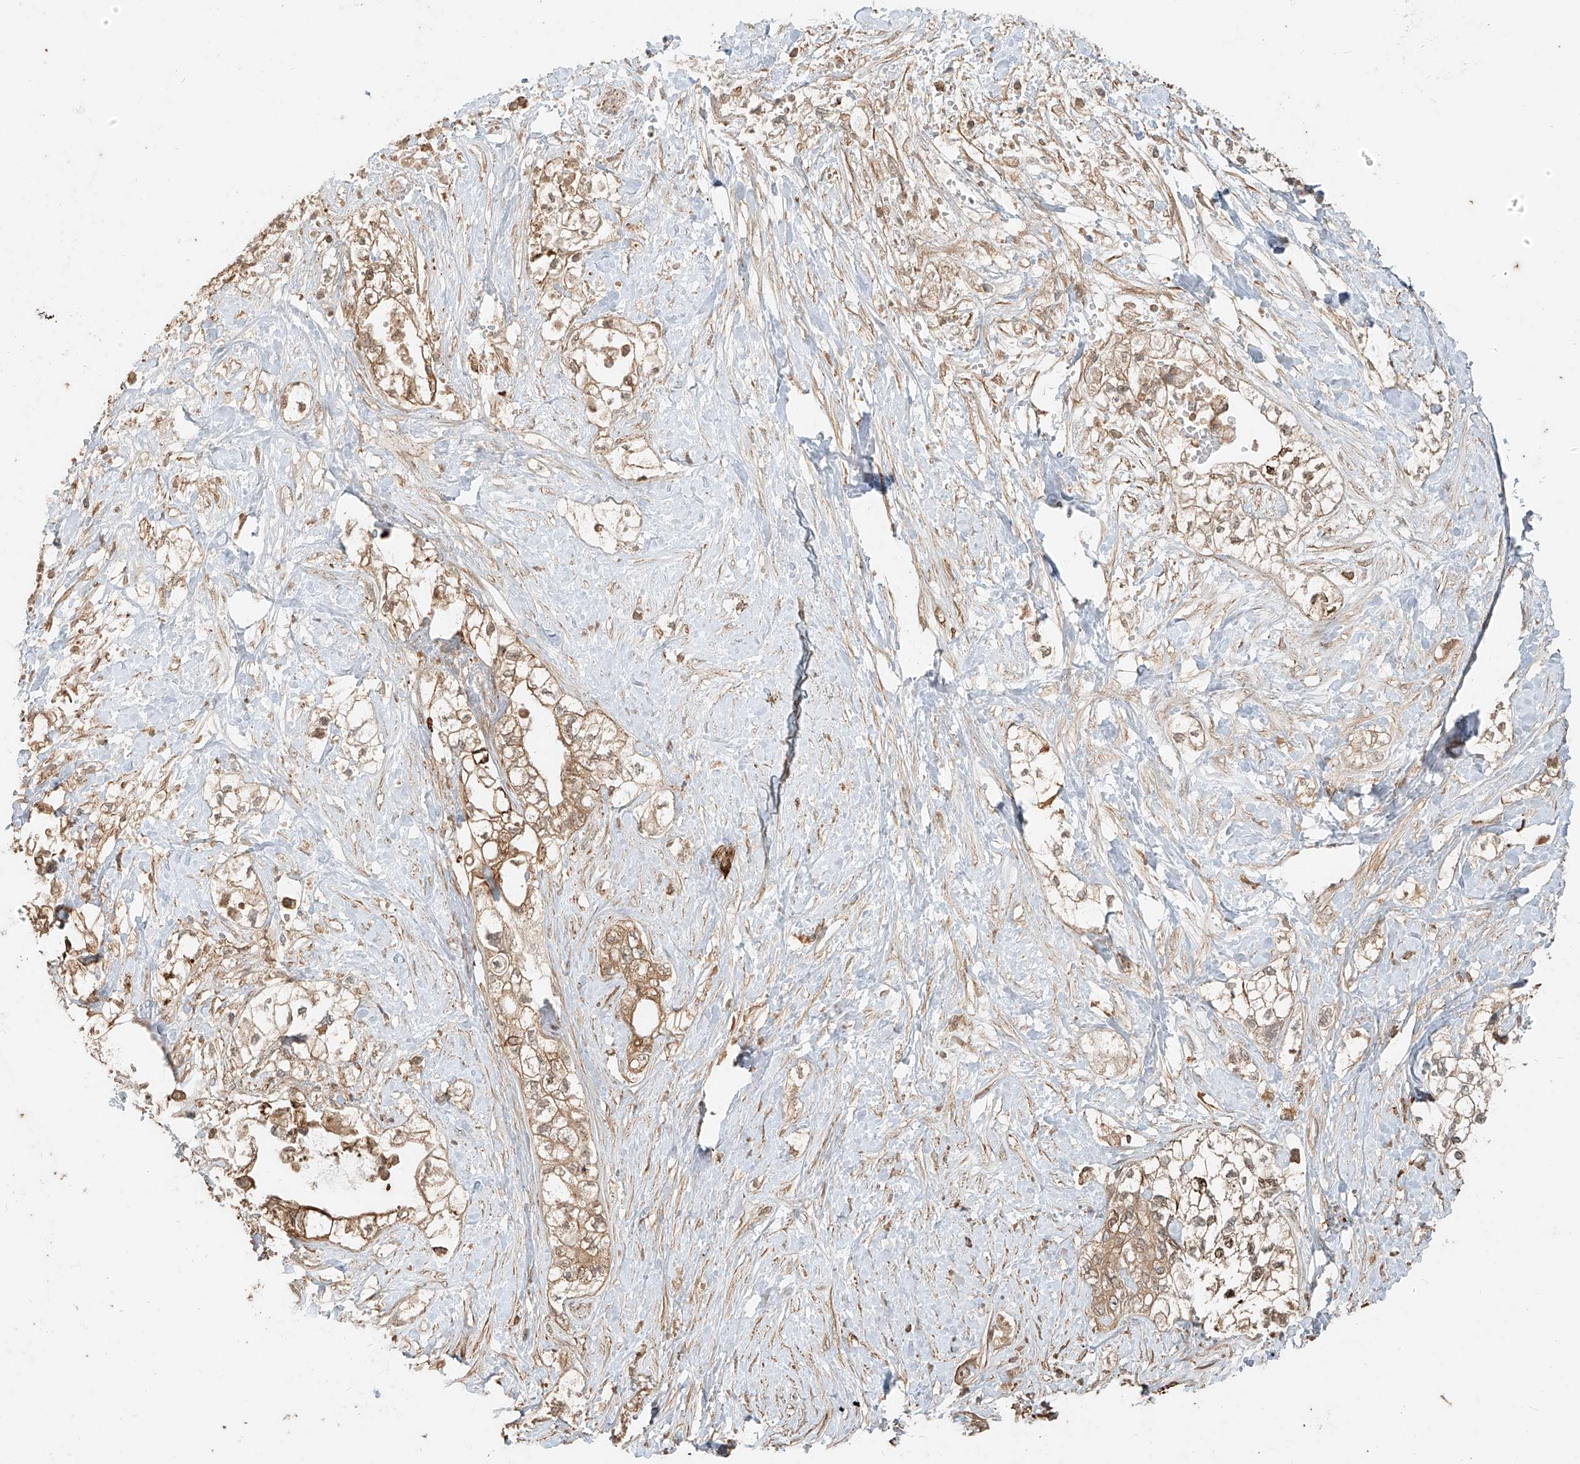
{"staining": {"intensity": "moderate", "quantity": ">75%", "location": "cytoplasmic/membranous"}, "tissue": "pancreatic cancer", "cell_type": "Tumor cells", "image_type": "cancer", "snomed": [{"axis": "morphology", "description": "Adenocarcinoma, NOS"}, {"axis": "topography", "description": "Pancreas"}], "caption": "A high-resolution micrograph shows IHC staining of pancreatic cancer (adenocarcinoma), which exhibits moderate cytoplasmic/membranous expression in approximately >75% of tumor cells.", "gene": "ANKZF1", "patient": {"sex": "male", "age": 70}}